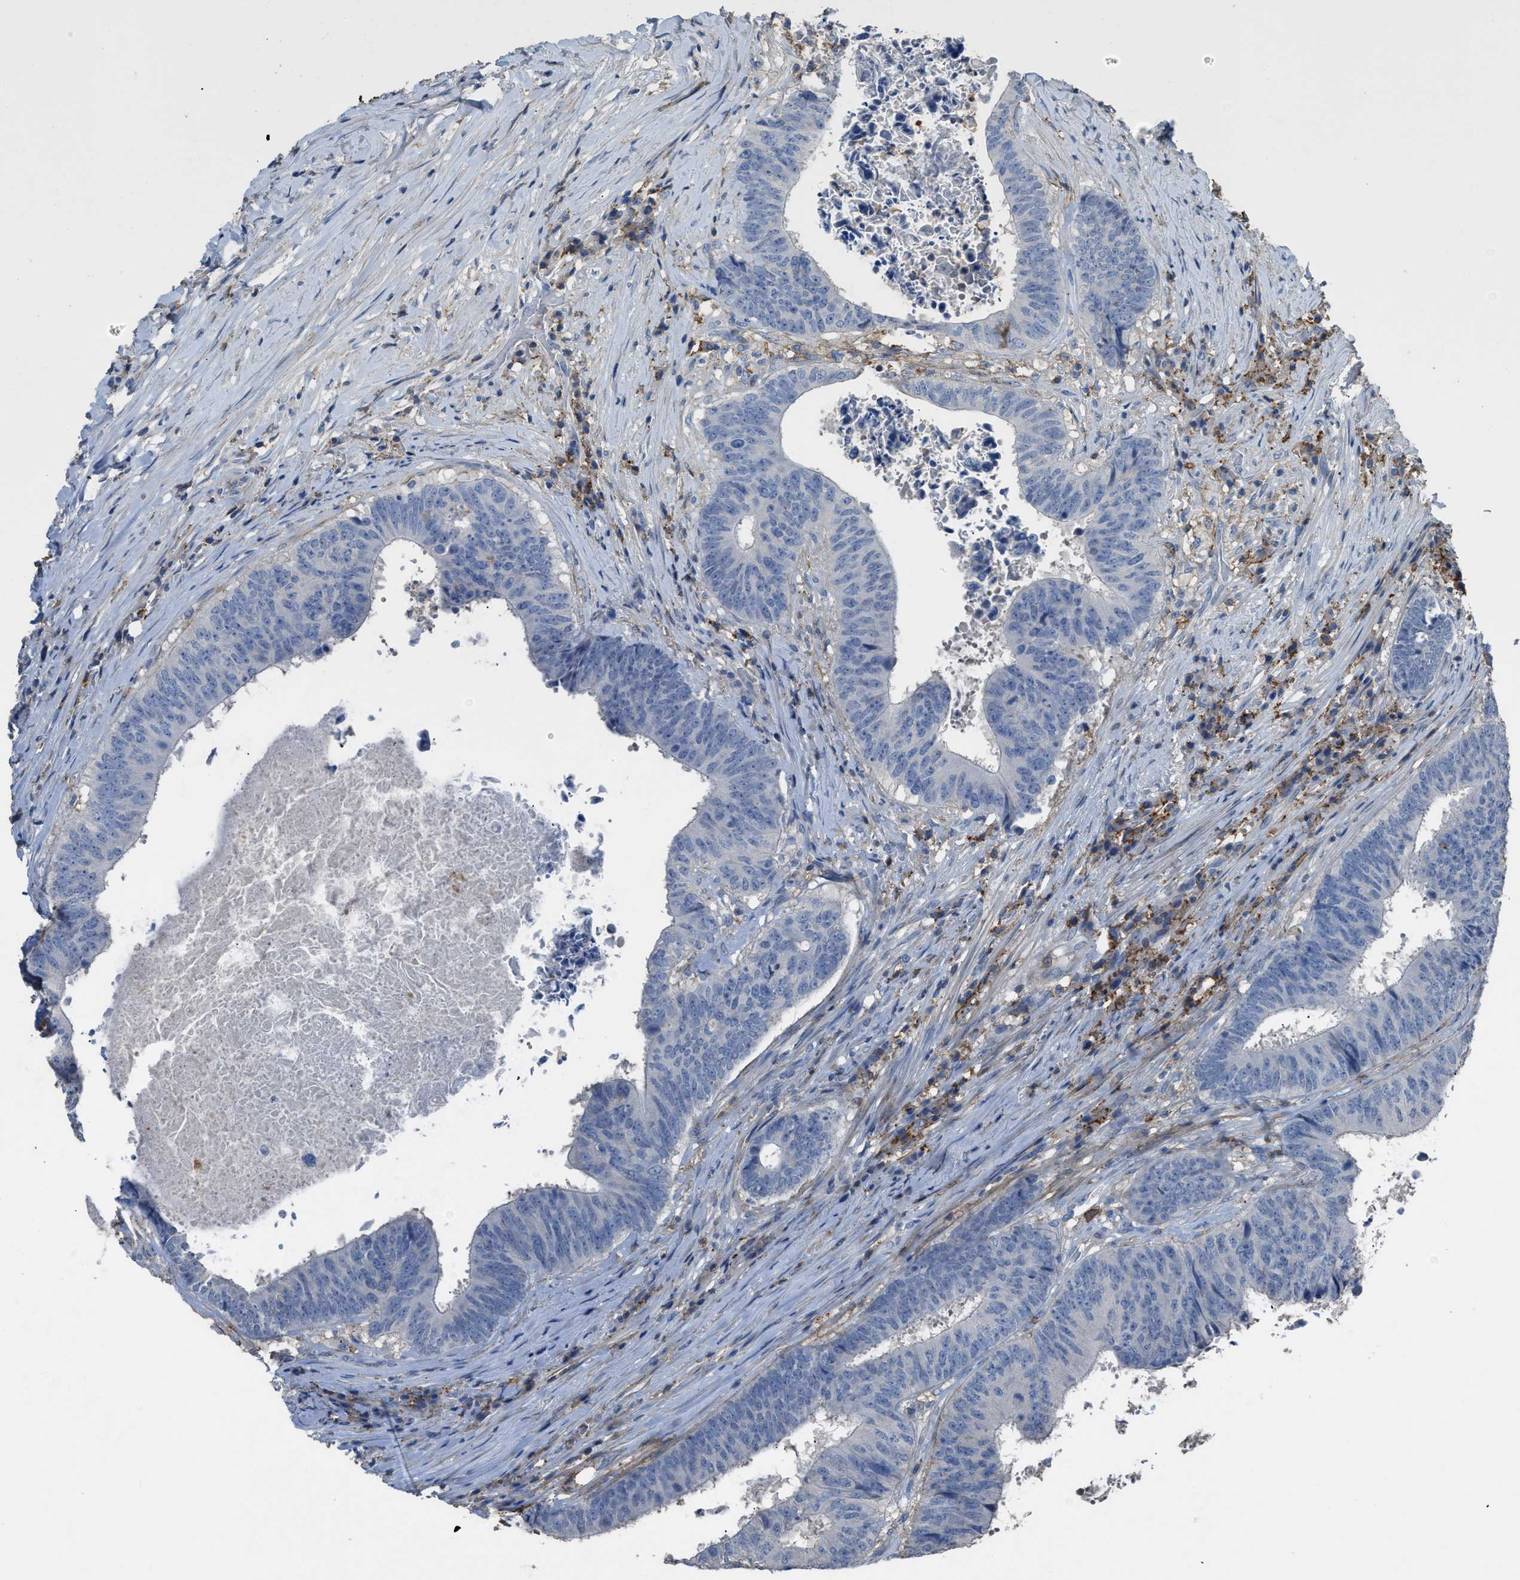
{"staining": {"intensity": "negative", "quantity": "none", "location": "none"}, "tissue": "colorectal cancer", "cell_type": "Tumor cells", "image_type": "cancer", "snomed": [{"axis": "morphology", "description": "Adenocarcinoma, NOS"}, {"axis": "topography", "description": "Rectum"}], "caption": "Tumor cells show no significant protein positivity in colorectal adenocarcinoma. The staining was performed using DAB (3,3'-diaminobenzidine) to visualize the protein expression in brown, while the nuclei were stained in blue with hematoxylin (Magnification: 20x).", "gene": "OR51E1", "patient": {"sex": "male", "age": 72}}